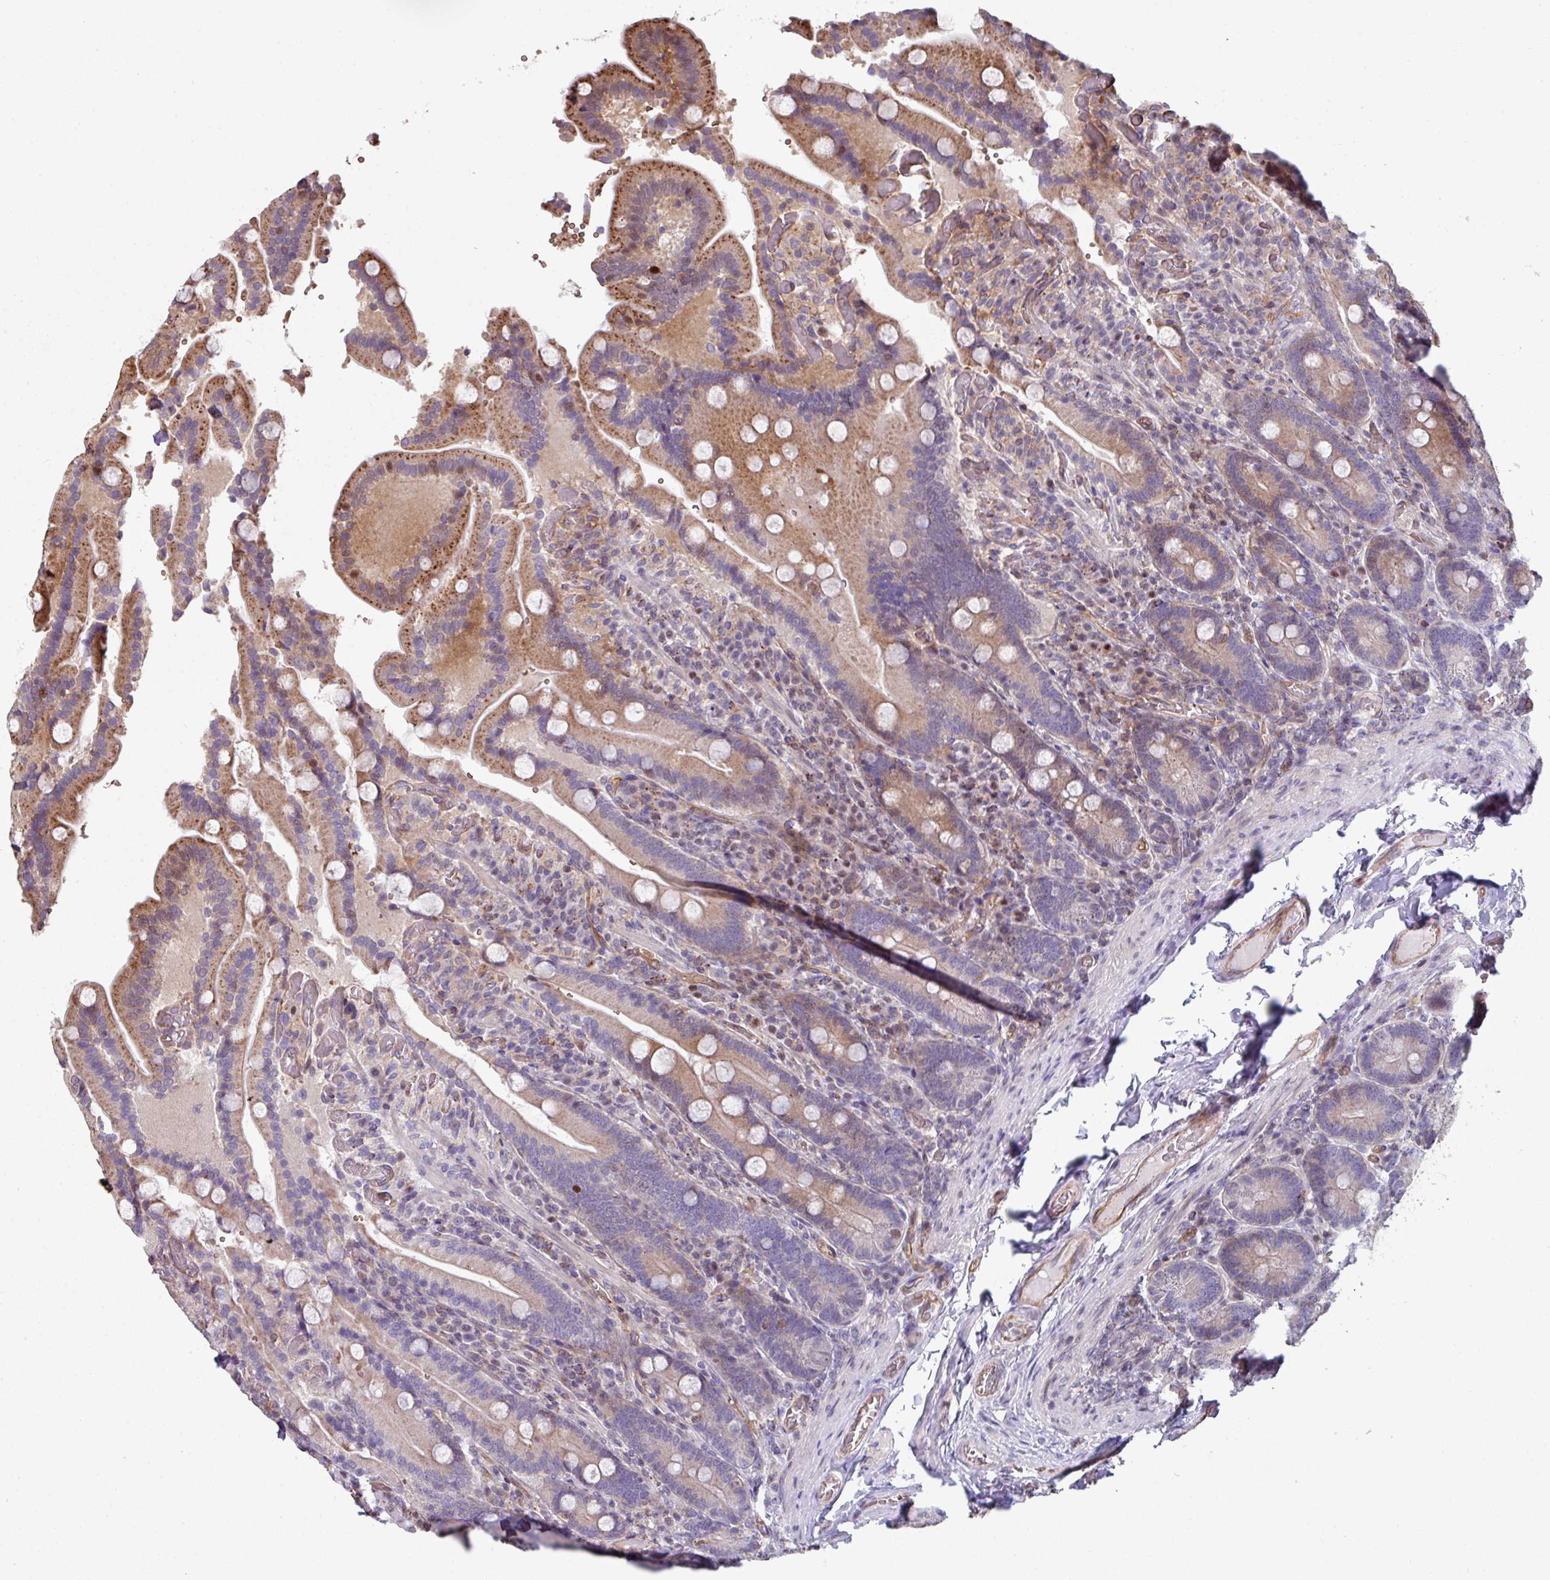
{"staining": {"intensity": "moderate", "quantity": "25%-75%", "location": "cytoplasmic/membranous"}, "tissue": "duodenum", "cell_type": "Glandular cells", "image_type": "normal", "snomed": [{"axis": "morphology", "description": "Normal tissue, NOS"}, {"axis": "topography", "description": "Duodenum"}], "caption": "The photomicrograph shows staining of normal duodenum, revealing moderate cytoplasmic/membranous protein positivity (brown color) within glandular cells.", "gene": "ANO9", "patient": {"sex": "female", "age": 62}}